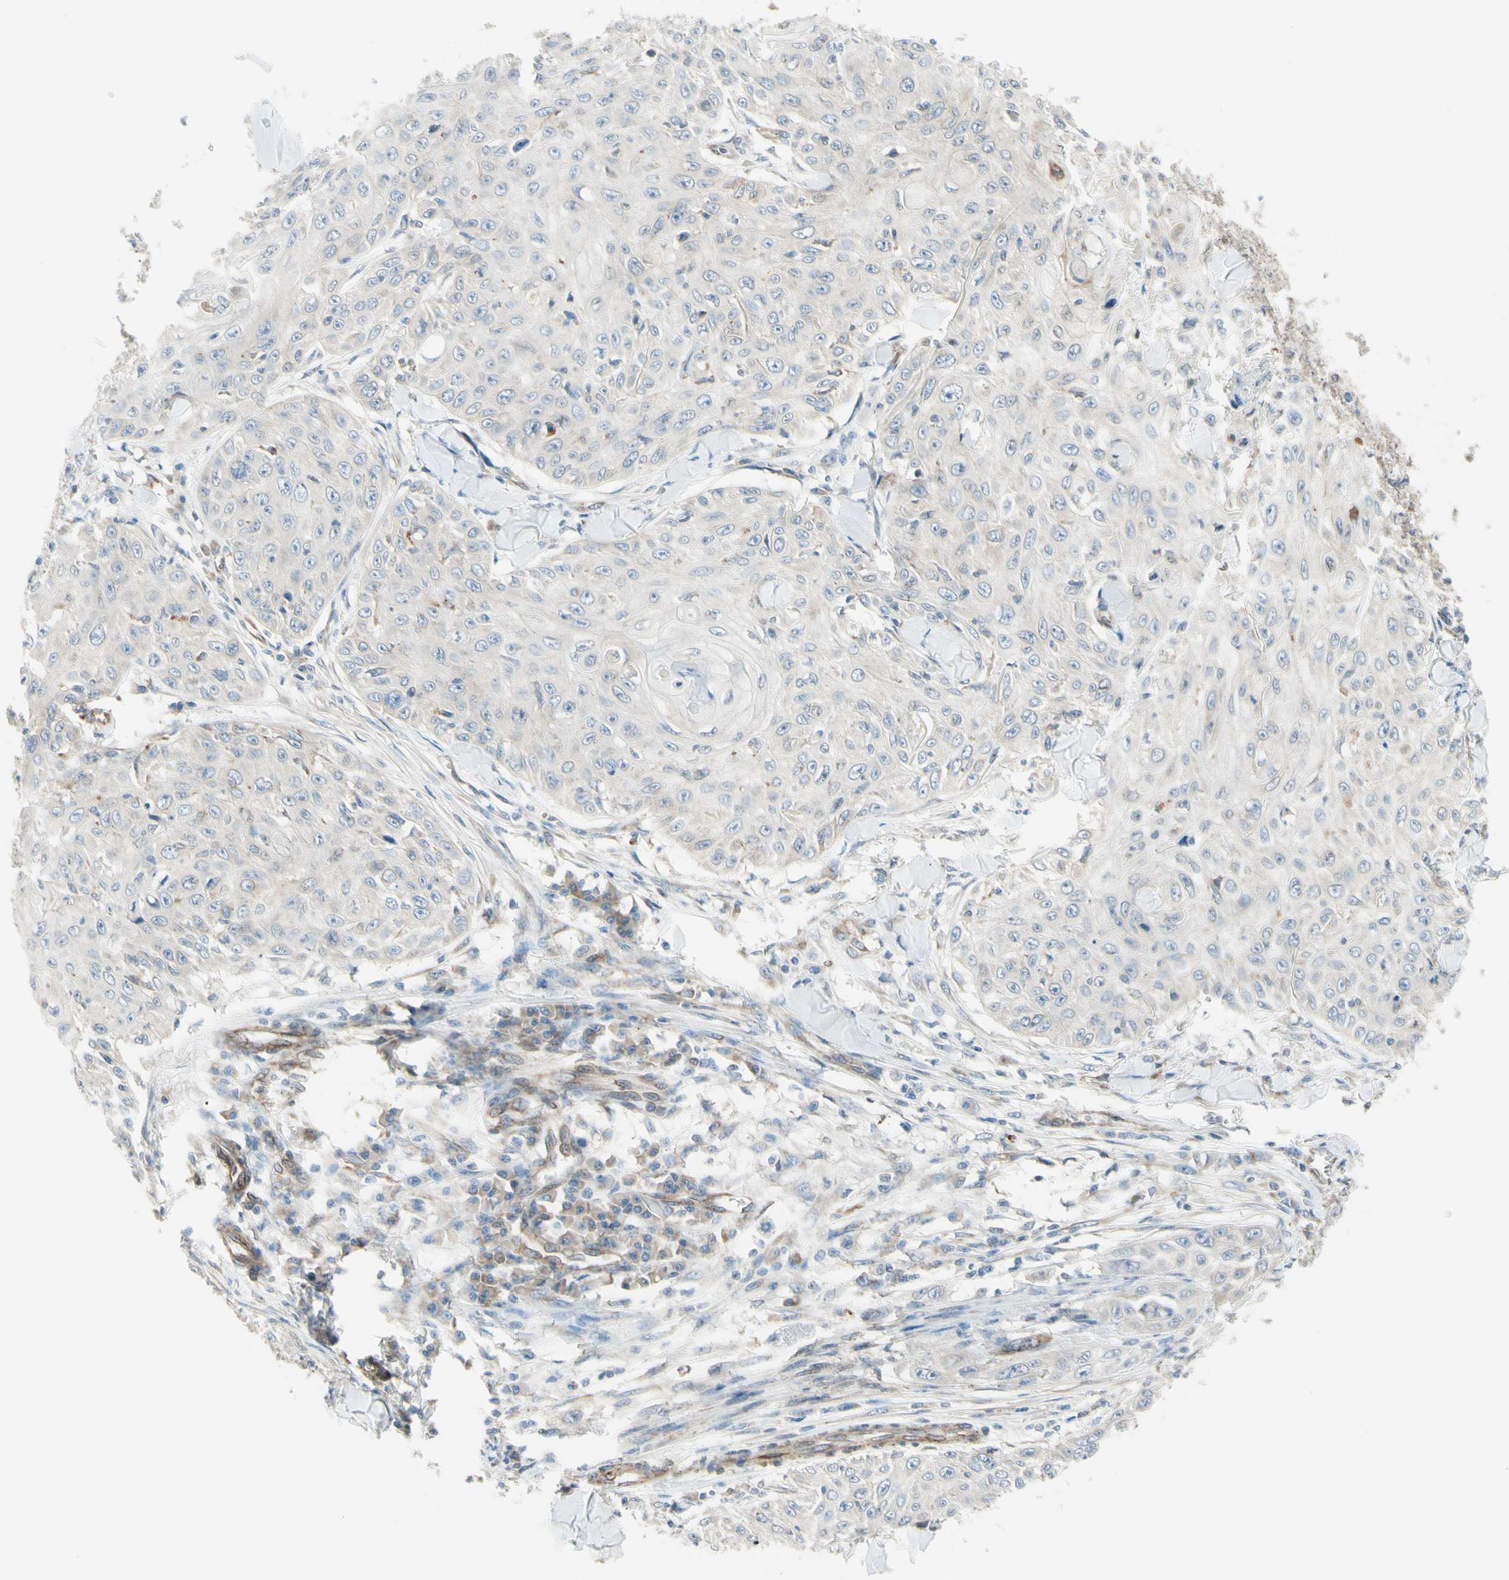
{"staining": {"intensity": "weak", "quantity": "25%-75%", "location": "cytoplasmic/membranous"}, "tissue": "skin cancer", "cell_type": "Tumor cells", "image_type": "cancer", "snomed": [{"axis": "morphology", "description": "Squamous cell carcinoma, NOS"}, {"axis": "topography", "description": "Skin"}], "caption": "Brown immunohistochemical staining in skin cancer (squamous cell carcinoma) shows weak cytoplasmic/membranous staining in about 25%-75% of tumor cells.", "gene": "TRAF2", "patient": {"sex": "male", "age": 86}}